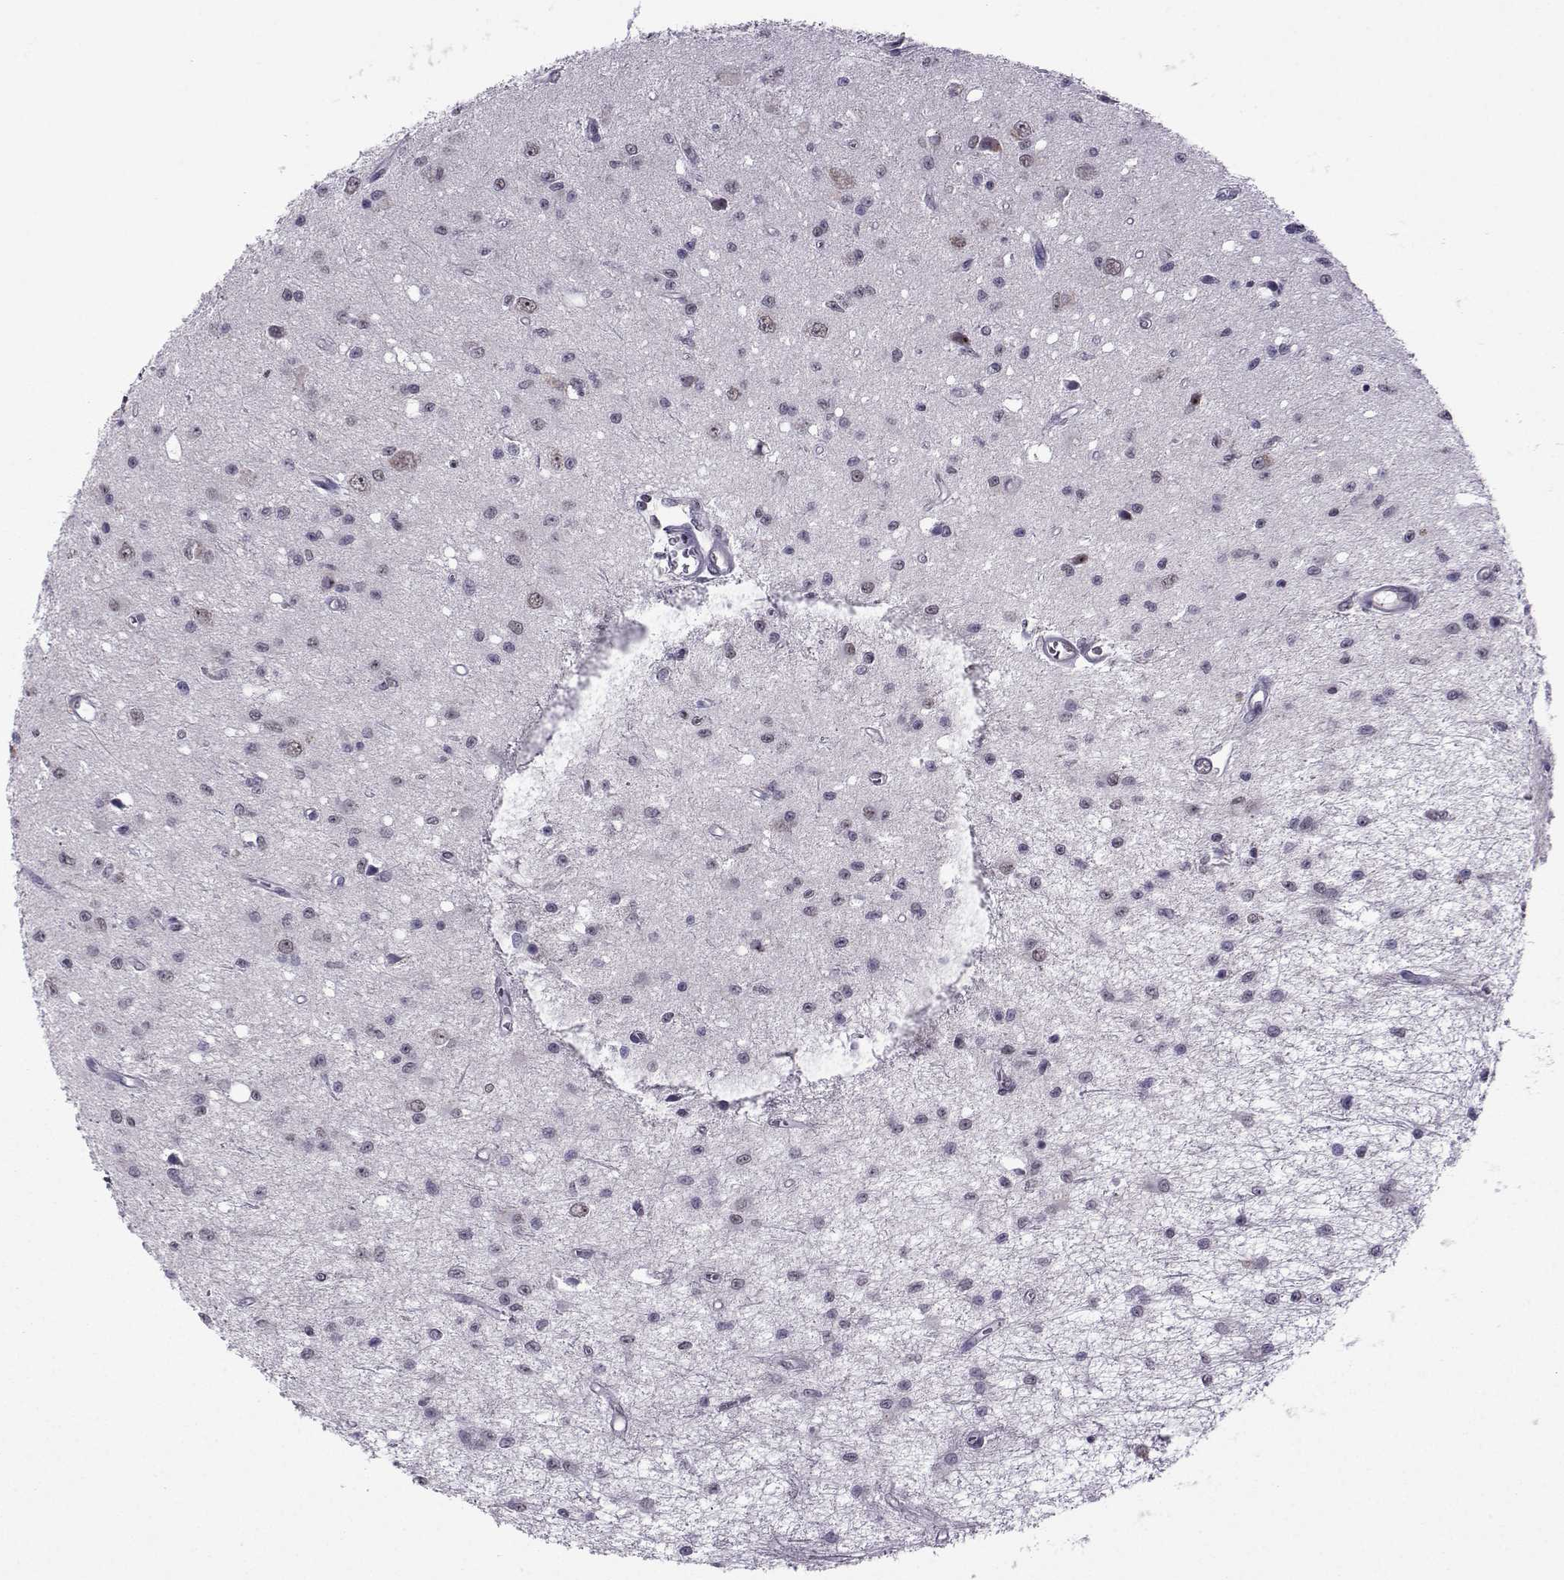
{"staining": {"intensity": "negative", "quantity": "none", "location": "none"}, "tissue": "glioma", "cell_type": "Tumor cells", "image_type": "cancer", "snomed": [{"axis": "morphology", "description": "Glioma, malignant, Low grade"}, {"axis": "topography", "description": "Brain"}], "caption": "Malignant glioma (low-grade) was stained to show a protein in brown. There is no significant staining in tumor cells.", "gene": "DDX20", "patient": {"sex": "female", "age": 45}}